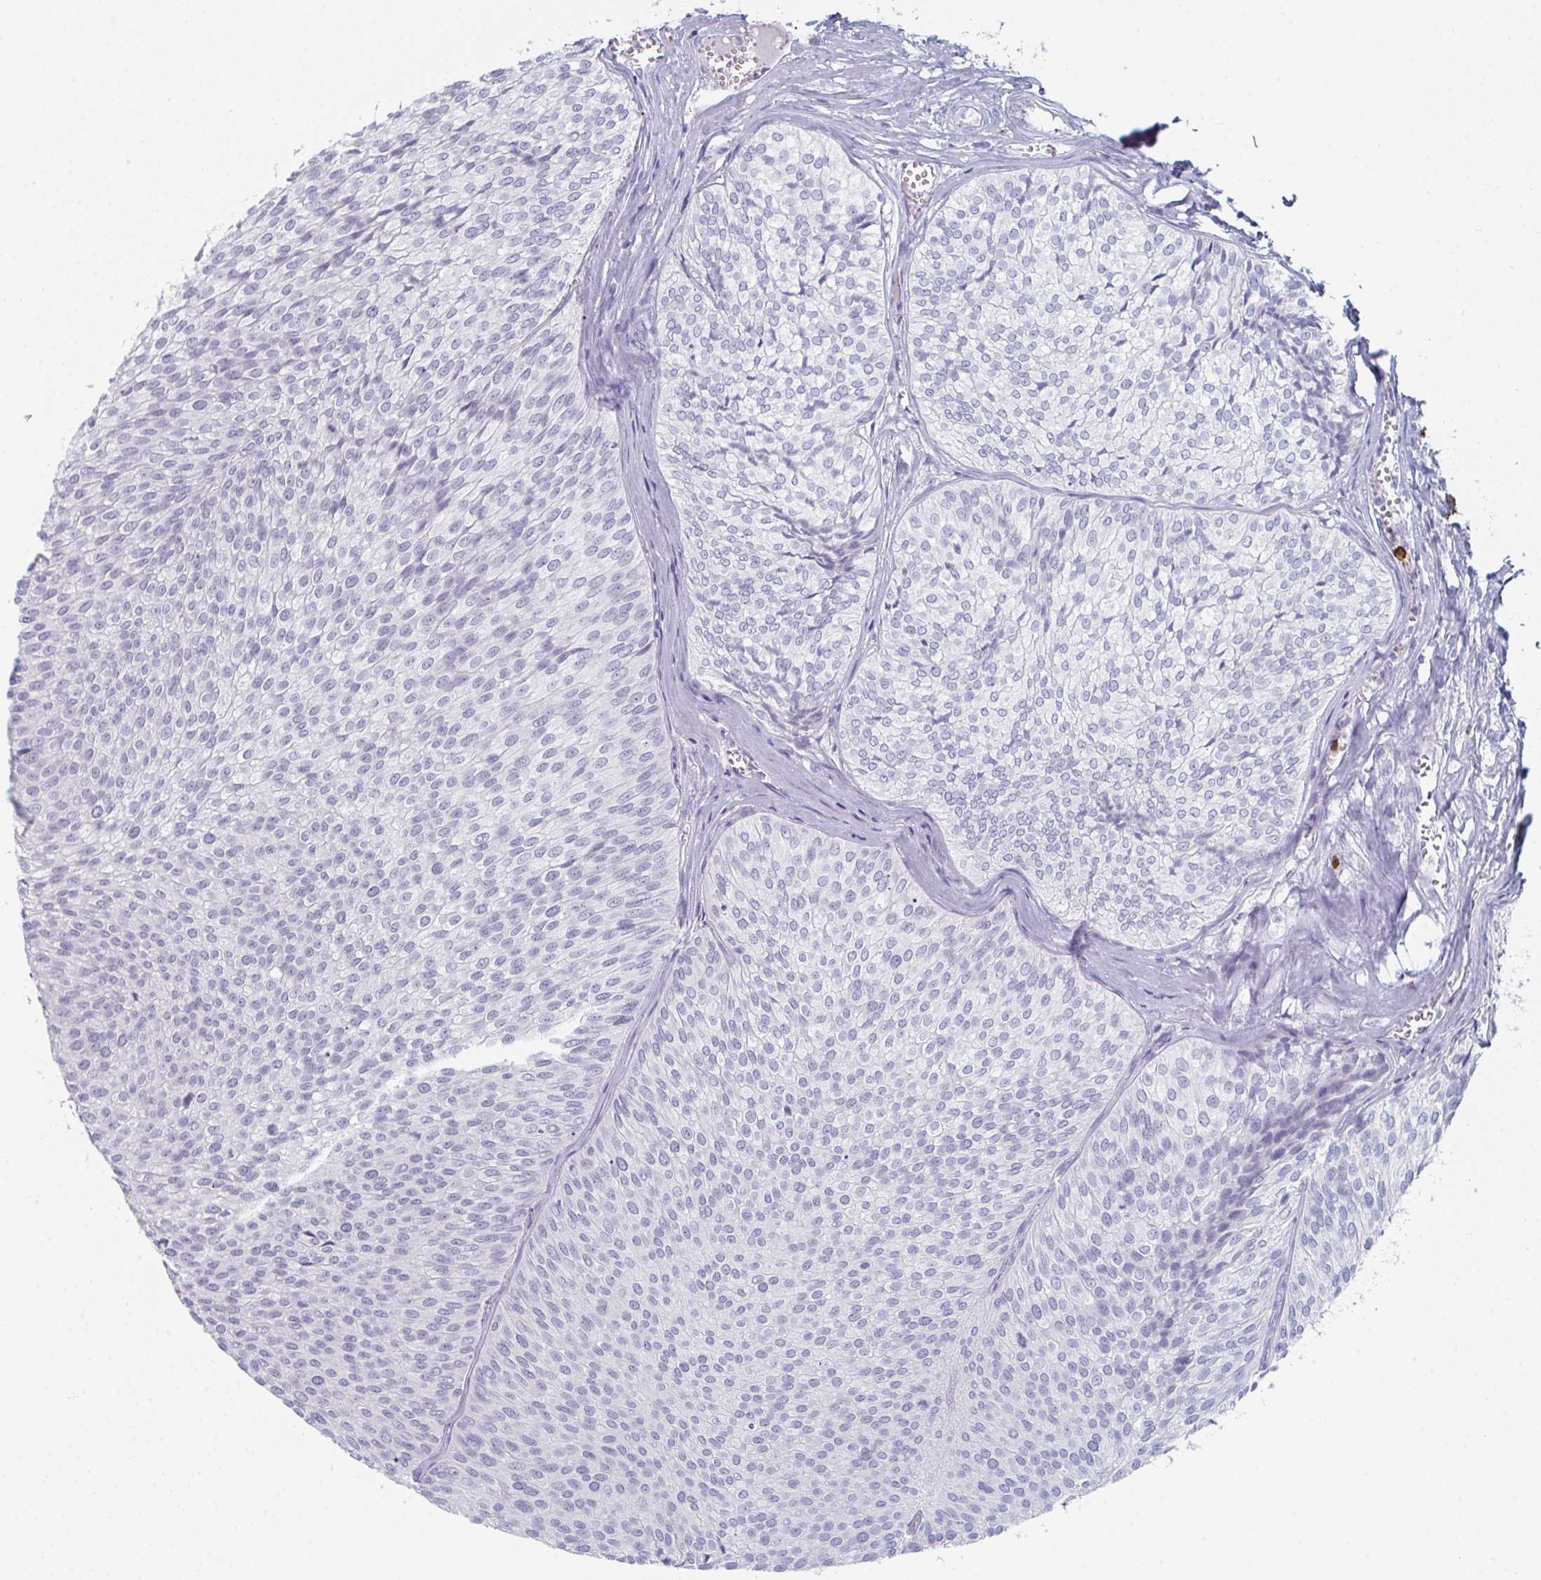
{"staining": {"intensity": "negative", "quantity": "none", "location": "none"}, "tissue": "urothelial cancer", "cell_type": "Tumor cells", "image_type": "cancer", "snomed": [{"axis": "morphology", "description": "Urothelial carcinoma, Low grade"}, {"axis": "topography", "description": "Urinary bladder"}], "caption": "IHC image of neoplastic tissue: urothelial cancer stained with DAB (3,3'-diaminobenzidine) reveals no significant protein expression in tumor cells.", "gene": "RUBCN", "patient": {"sex": "male", "age": 91}}